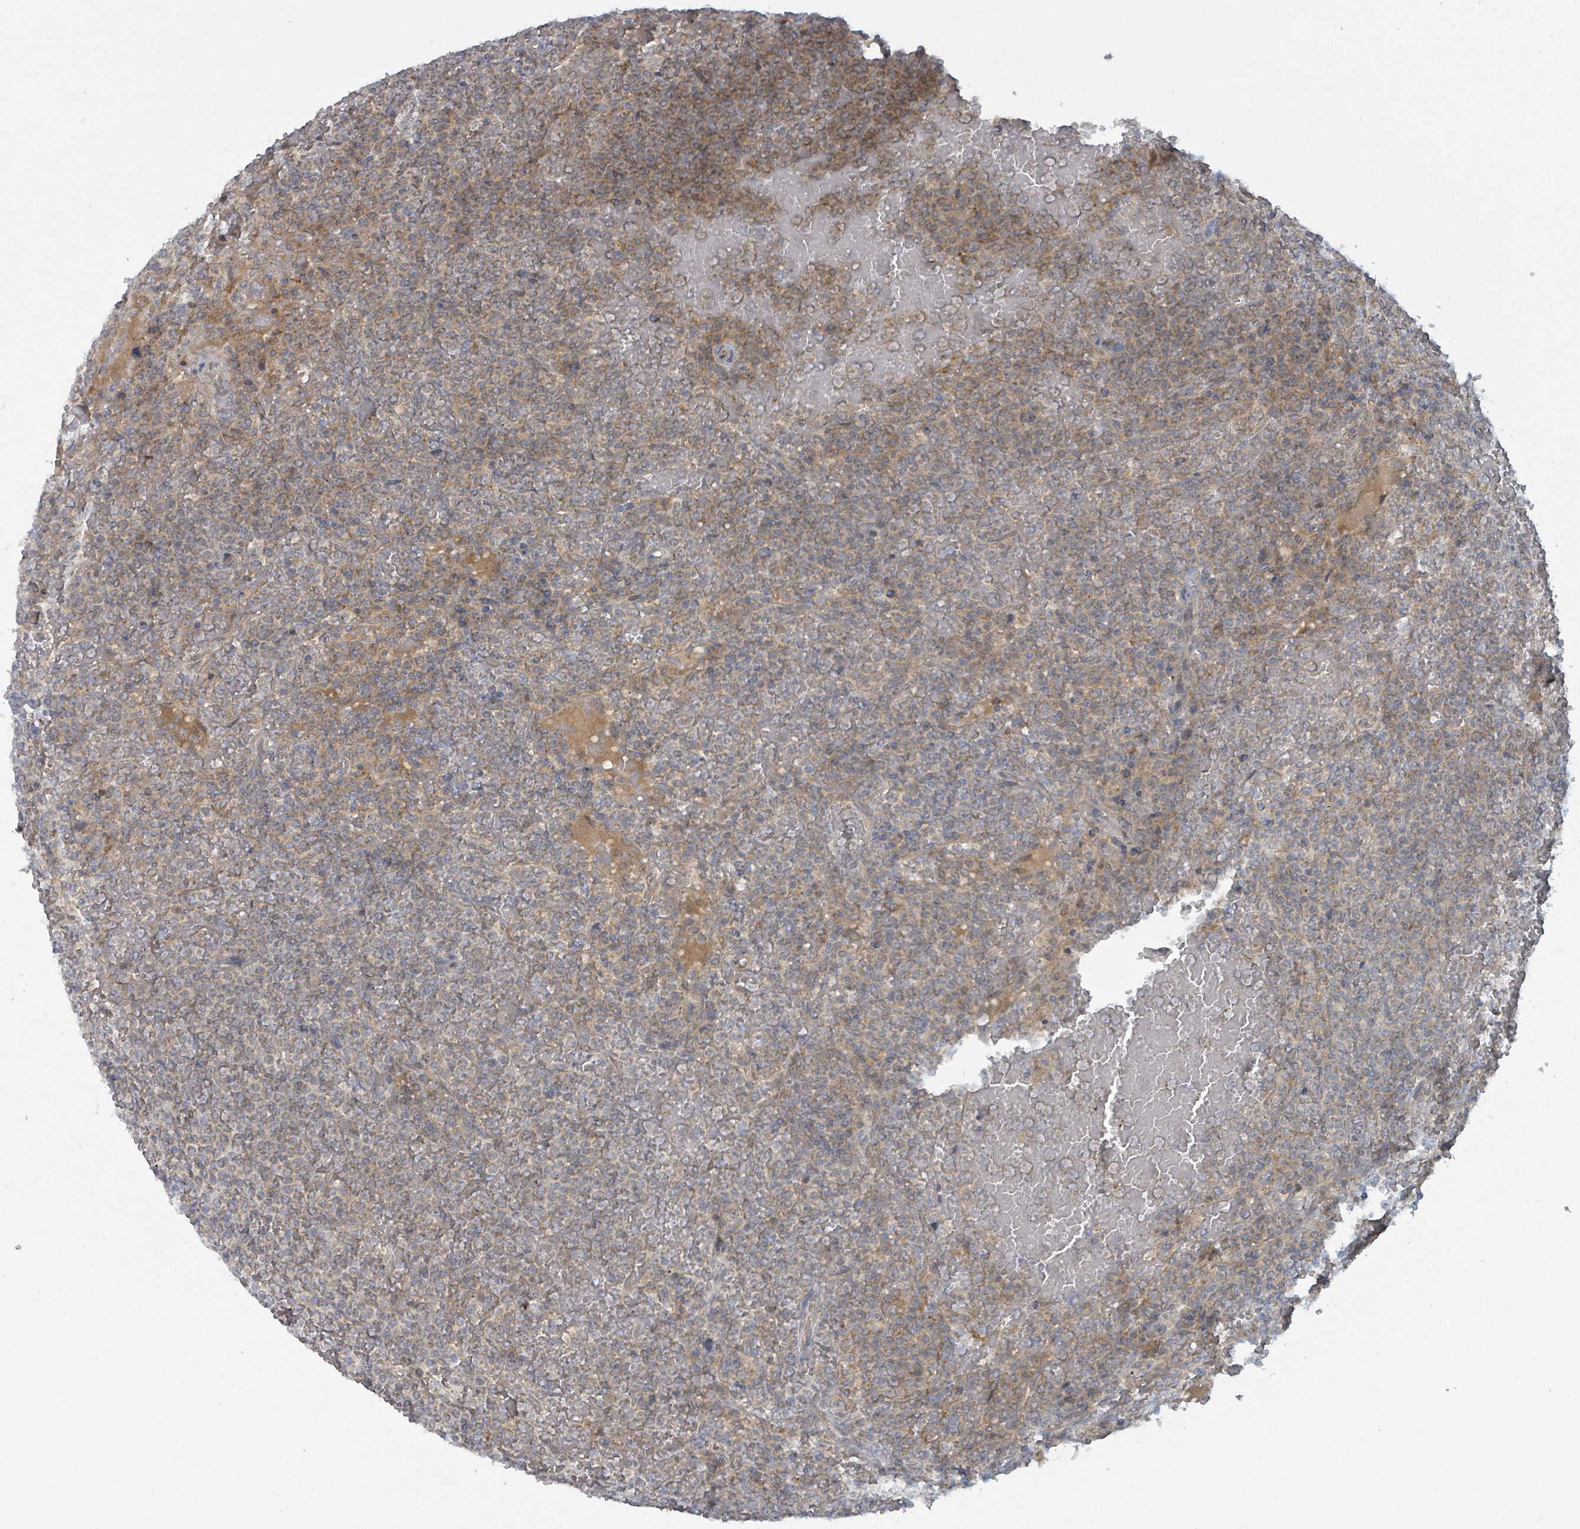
{"staining": {"intensity": "weak", "quantity": "25%-75%", "location": "cytoplasmic/membranous"}, "tissue": "lymphoma", "cell_type": "Tumor cells", "image_type": "cancer", "snomed": [{"axis": "morphology", "description": "Malignant lymphoma, non-Hodgkin's type, Low grade"}, {"axis": "topography", "description": "Spleen"}], "caption": "Low-grade malignant lymphoma, non-Hodgkin's type stained for a protein reveals weak cytoplasmic/membranous positivity in tumor cells. Nuclei are stained in blue.", "gene": "COL5A3", "patient": {"sex": "male", "age": 60}}